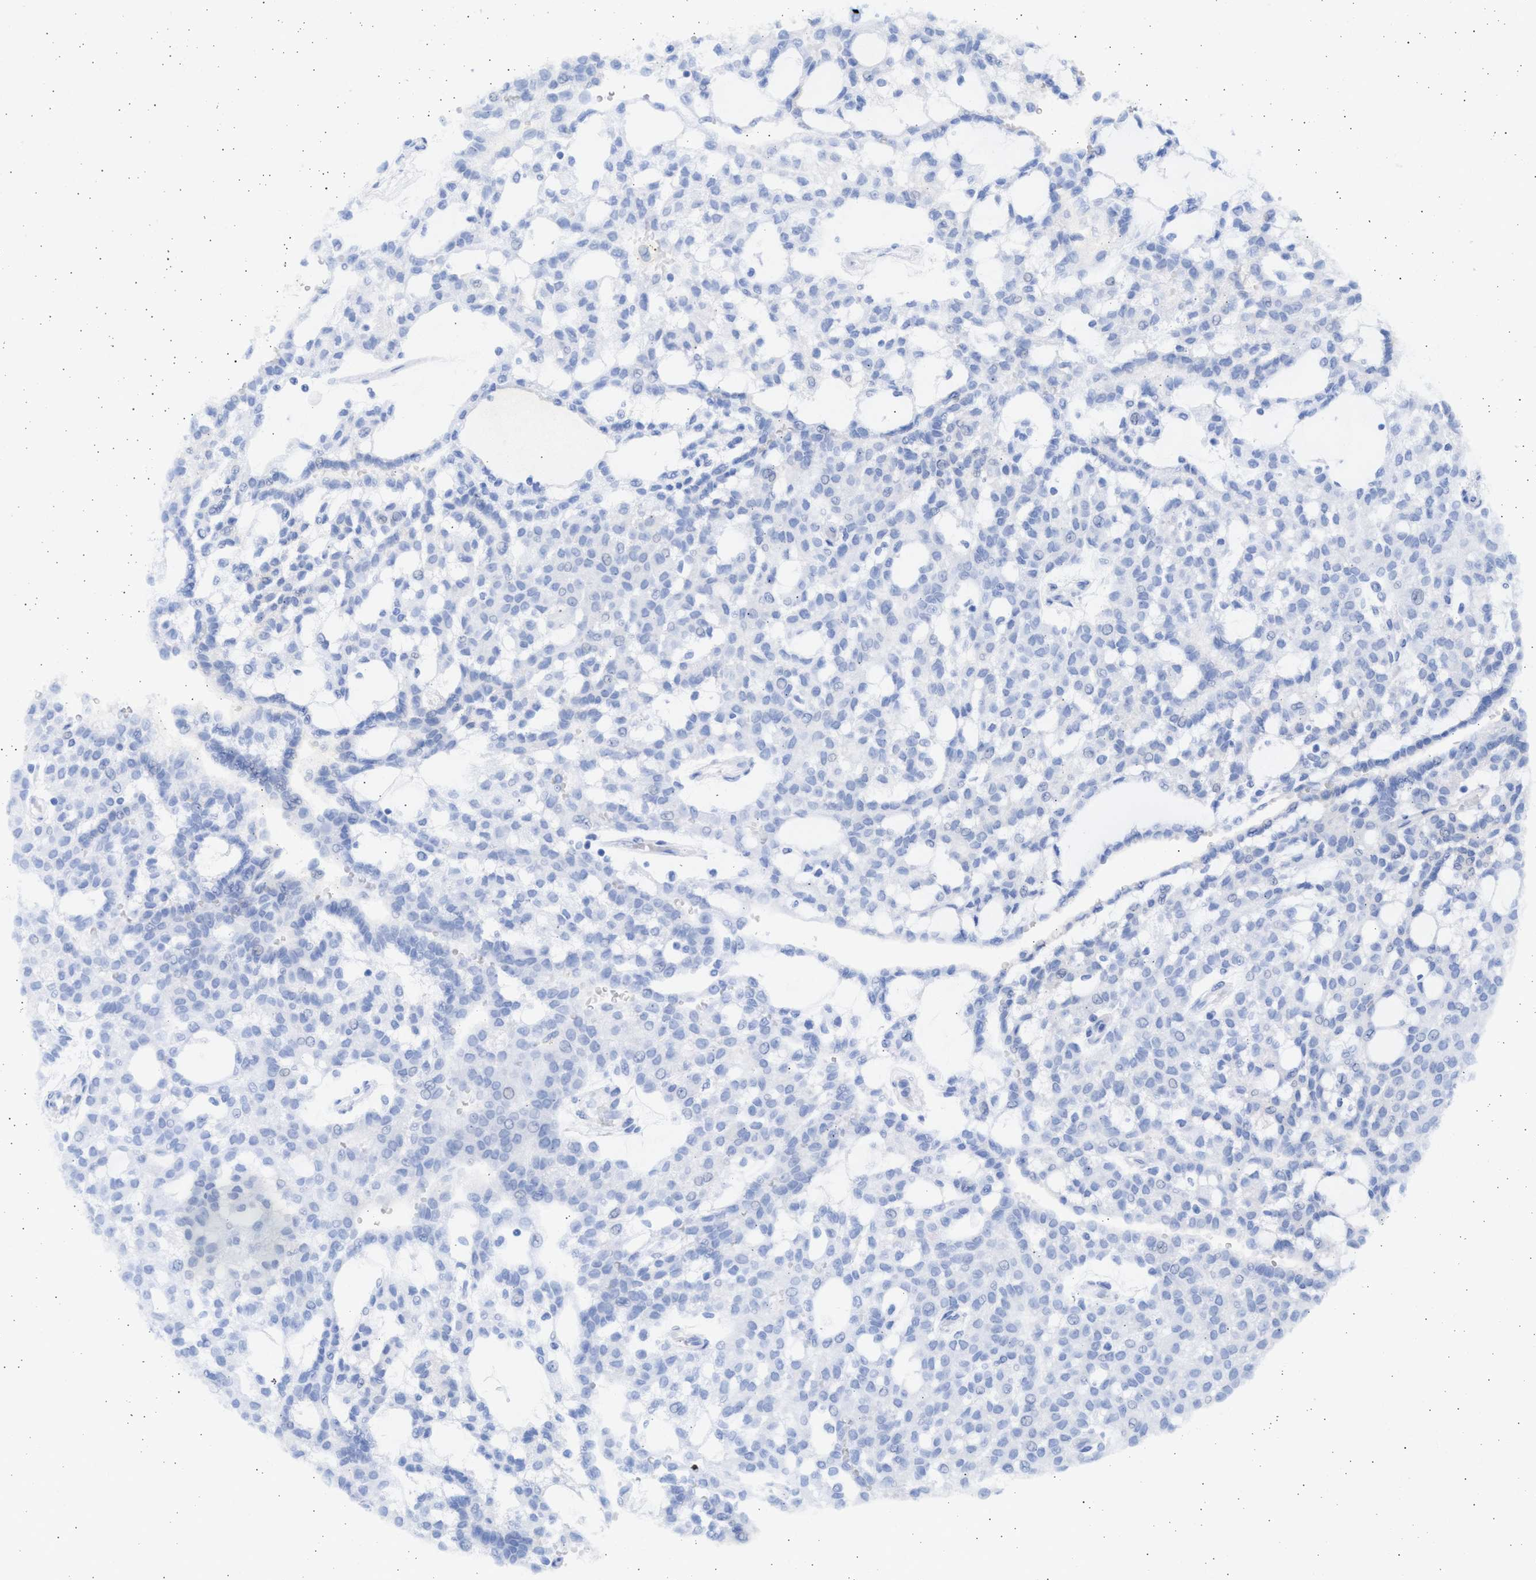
{"staining": {"intensity": "negative", "quantity": "none", "location": "none"}, "tissue": "renal cancer", "cell_type": "Tumor cells", "image_type": "cancer", "snomed": [{"axis": "morphology", "description": "Adenocarcinoma, NOS"}, {"axis": "topography", "description": "Kidney"}], "caption": "Tumor cells are negative for brown protein staining in renal cancer.", "gene": "ALDOC", "patient": {"sex": "male", "age": 63}}